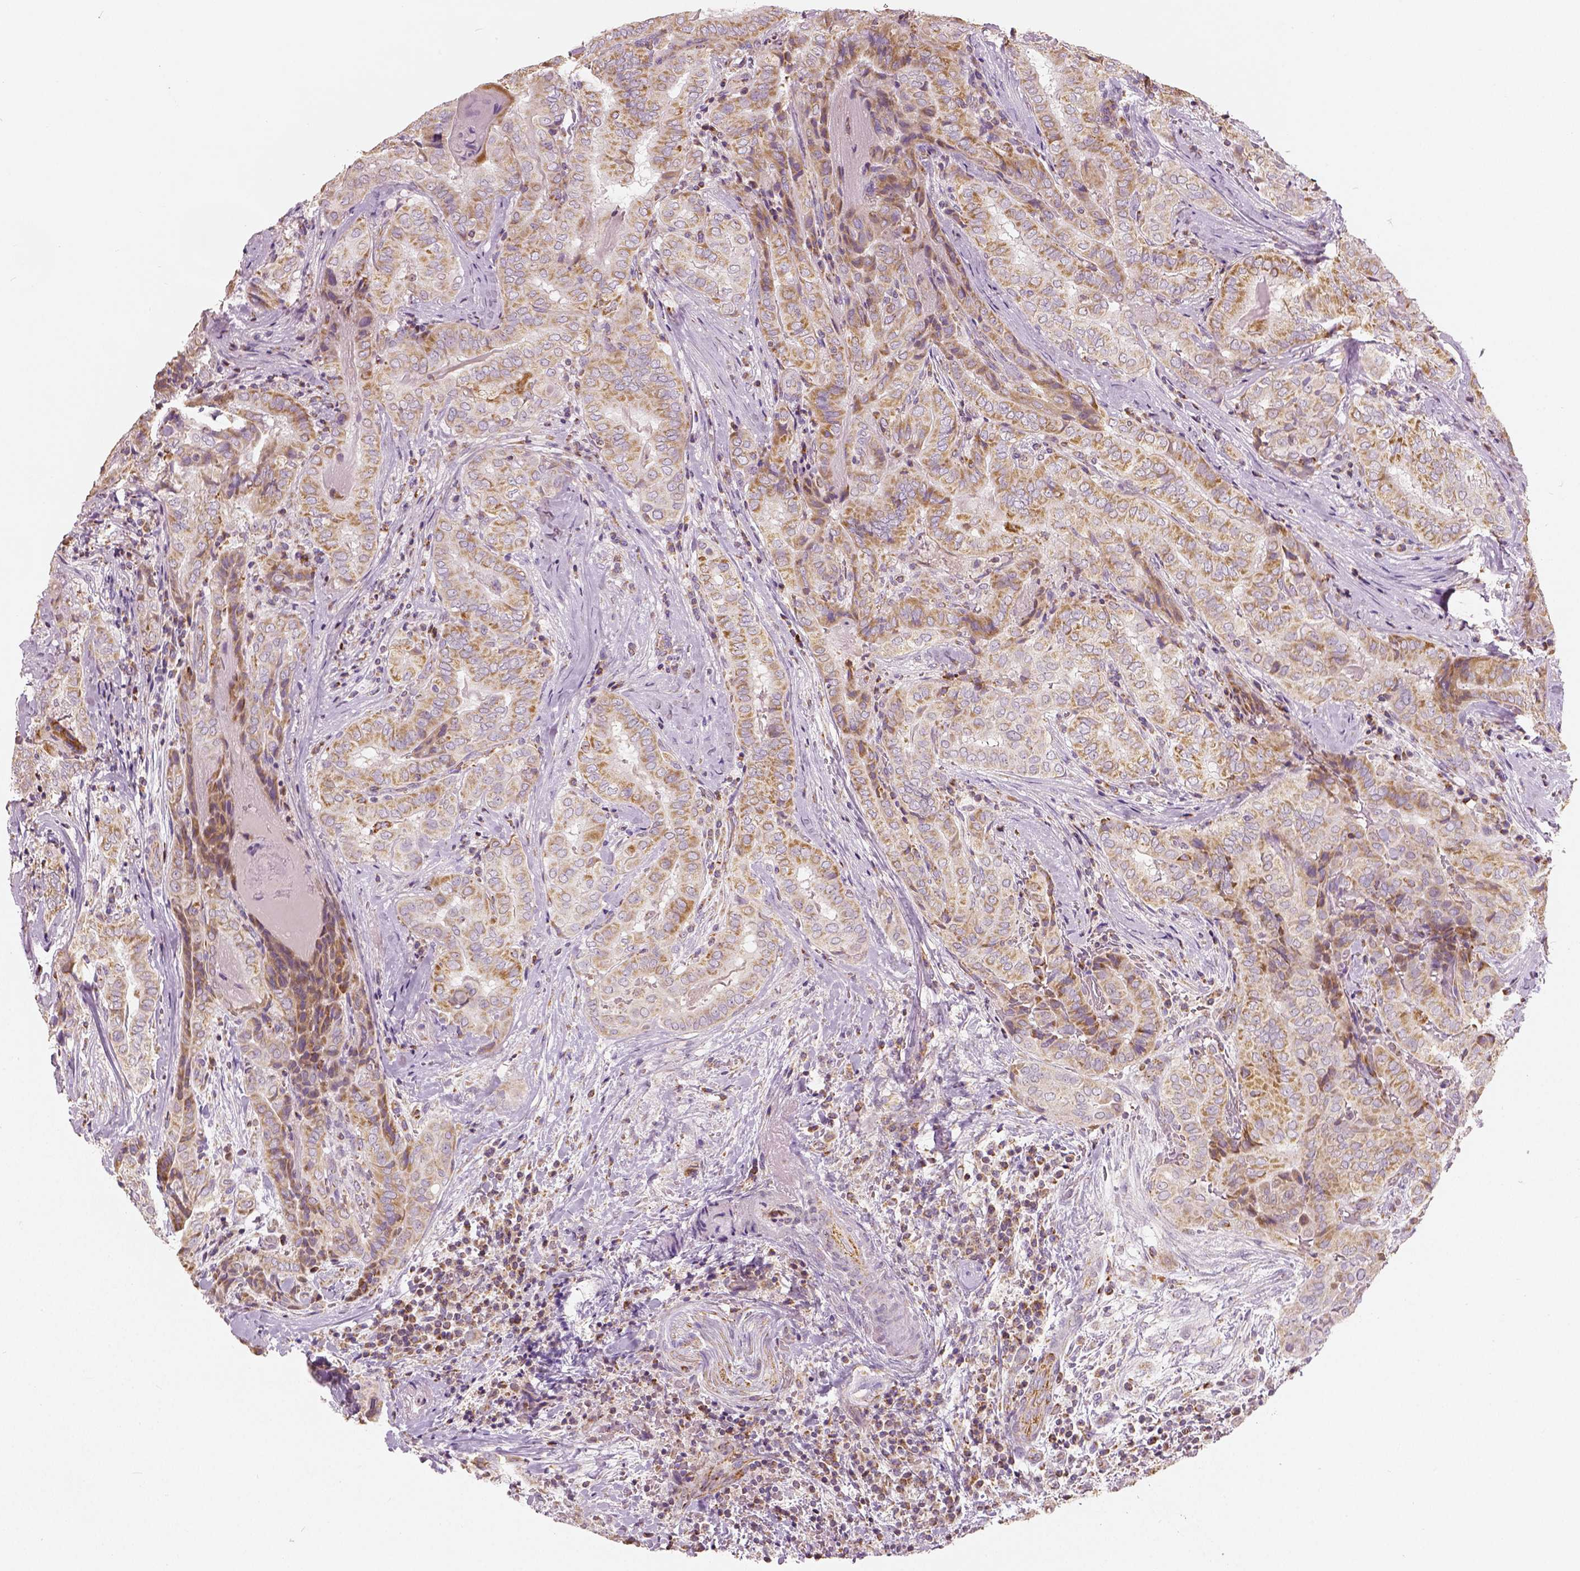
{"staining": {"intensity": "moderate", "quantity": ">75%", "location": "cytoplasmic/membranous"}, "tissue": "thyroid cancer", "cell_type": "Tumor cells", "image_type": "cancer", "snomed": [{"axis": "morphology", "description": "Papillary adenocarcinoma, NOS"}, {"axis": "topography", "description": "Thyroid gland"}], "caption": "A brown stain labels moderate cytoplasmic/membranous staining of a protein in human thyroid cancer tumor cells.", "gene": "PGAM5", "patient": {"sex": "female", "age": 61}}